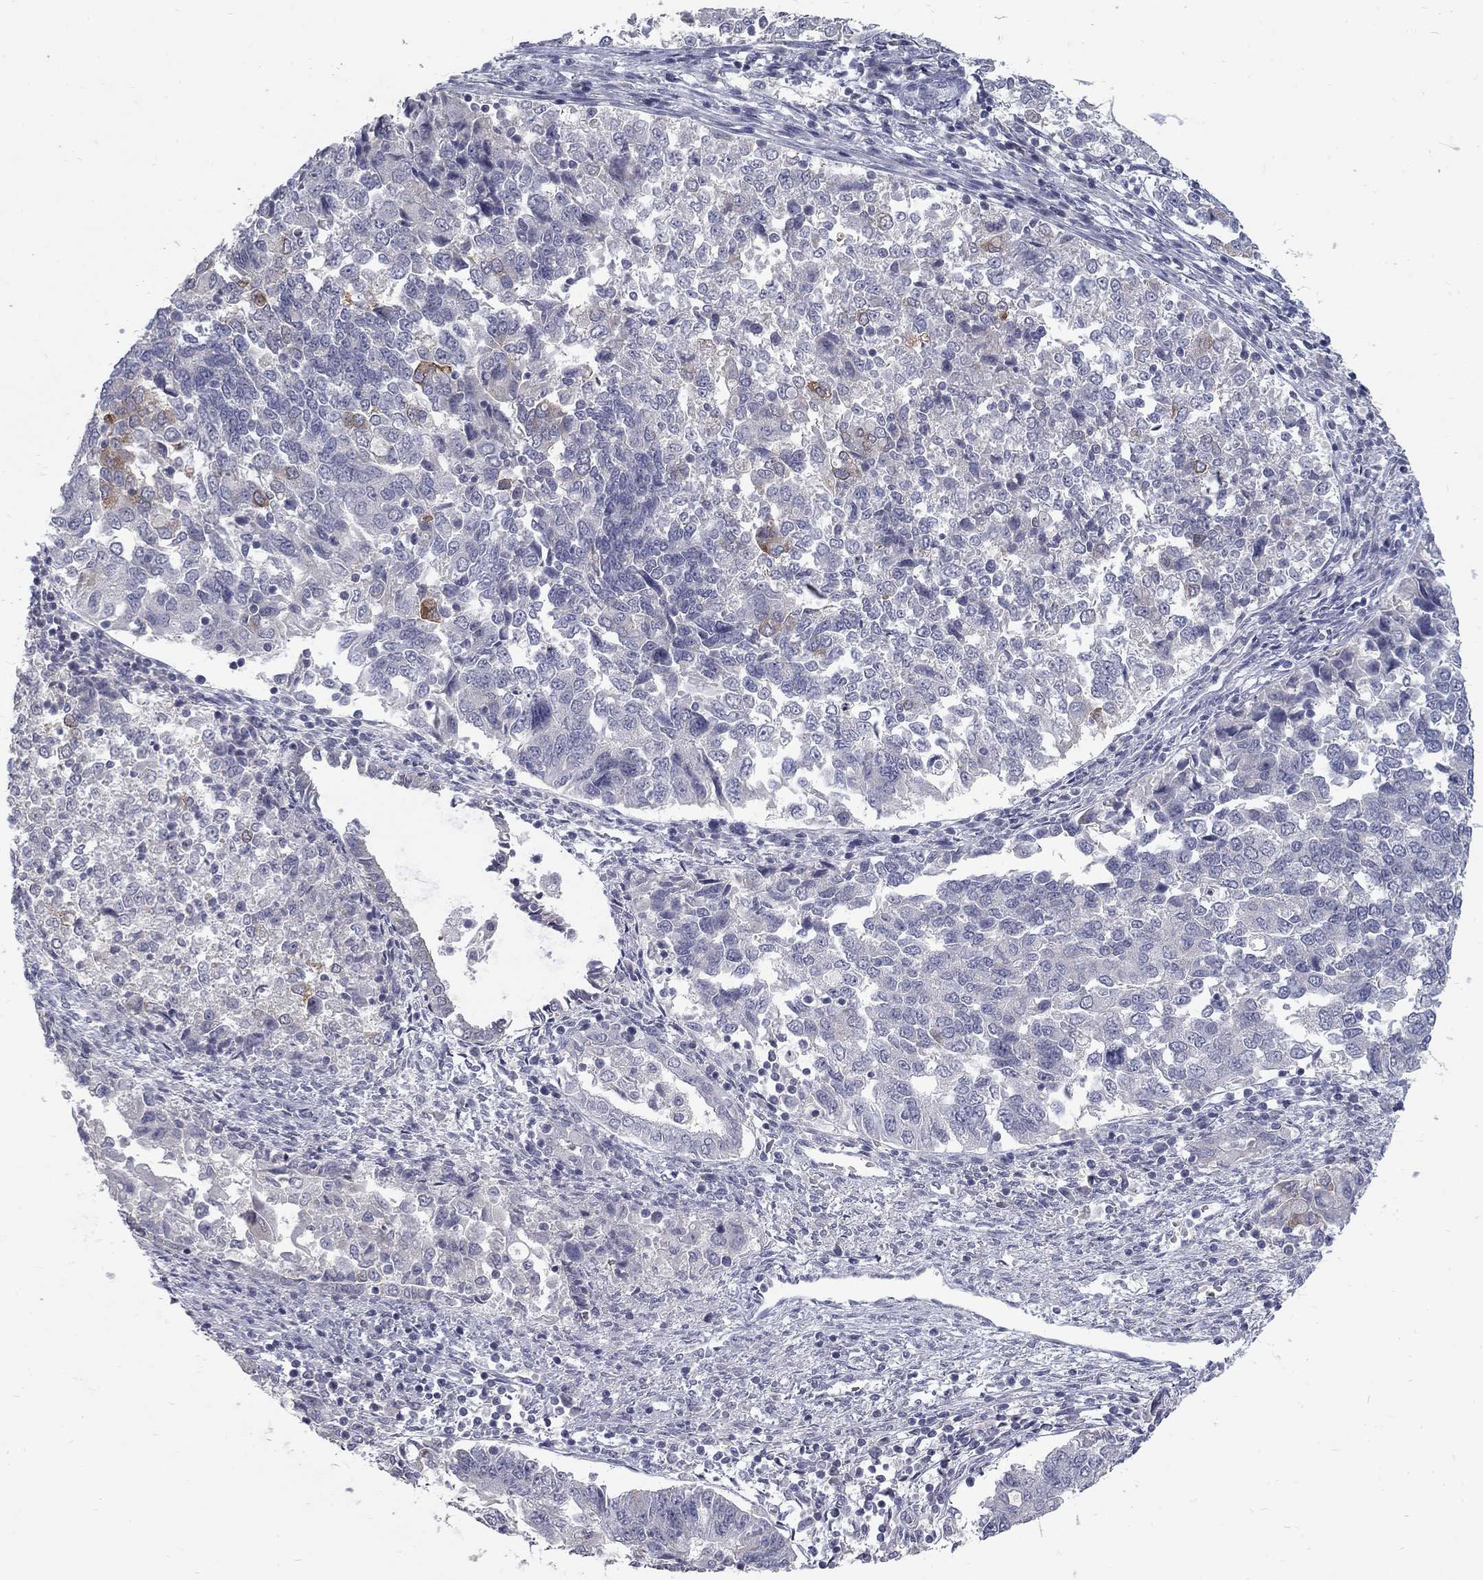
{"staining": {"intensity": "negative", "quantity": "none", "location": "none"}, "tissue": "endometrial cancer", "cell_type": "Tumor cells", "image_type": "cancer", "snomed": [{"axis": "morphology", "description": "Adenocarcinoma, NOS"}, {"axis": "topography", "description": "Endometrium"}], "caption": "There is no significant positivity in tumor cells of adenocarcinoma (endometrial).", "gene": "NOS1", "patient": {"sex": "female", "age": 43}}